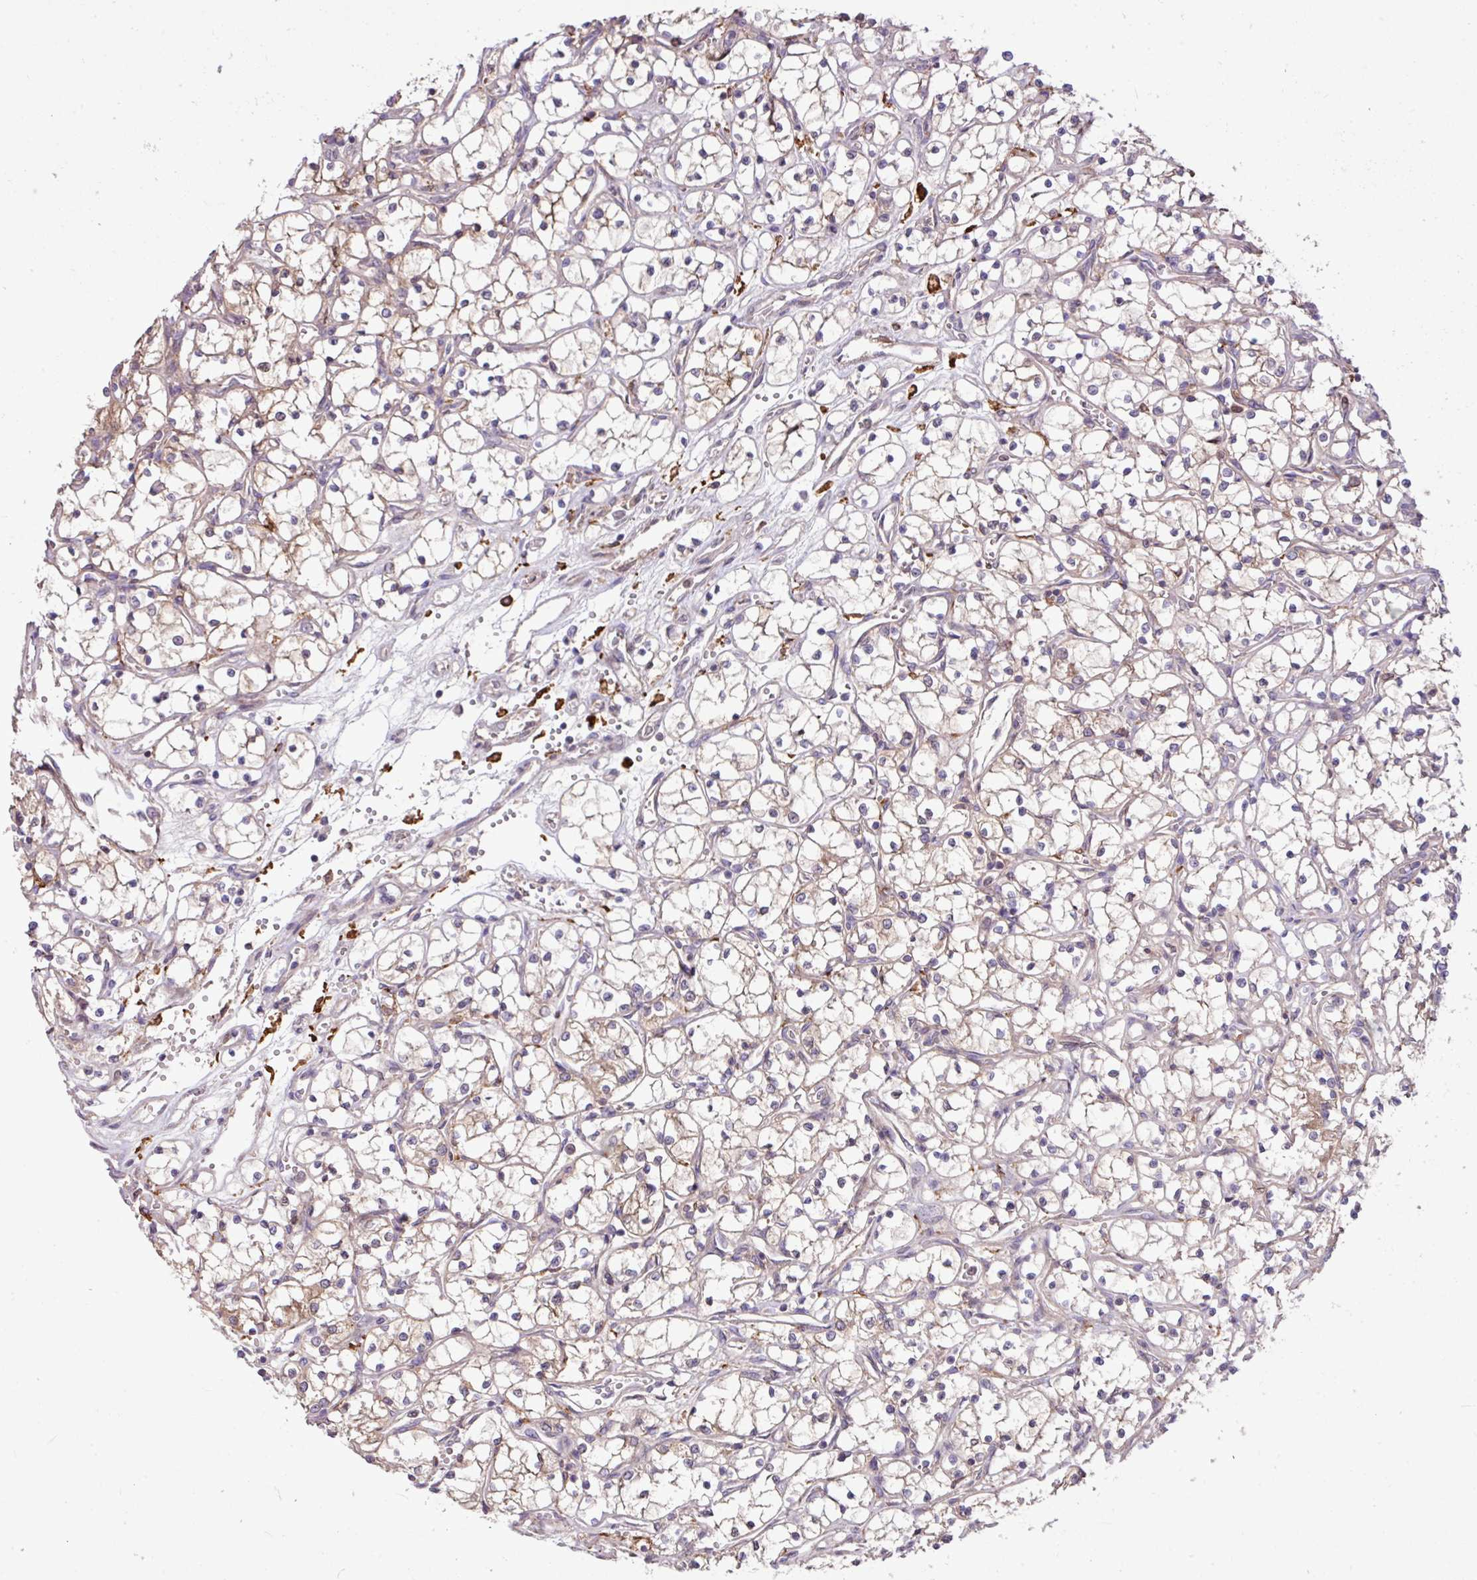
{"staining": {"intensity": "weak", "quantity": "25%-75%", "location": "cytoplasmic/membranous"}, "tissue": "renal cancer", "cell_type": "Tumor cells", "image_type": "cancer", "snomed": [{"axis": "morphology", "description": "Adenocarcinoma, NOS"}, {"axis": "topography", "description": "Kidney"}], "caption": "A histopathology image showing weak cytoplasmic/membranous staining in approximately 25%-75% of tumor cells in adenocarcinoma (renal), as visualized by brown immunohistochemical staining.", "gene": "ARHGEF25", "patient": {"sex": "female", "age": 69}}